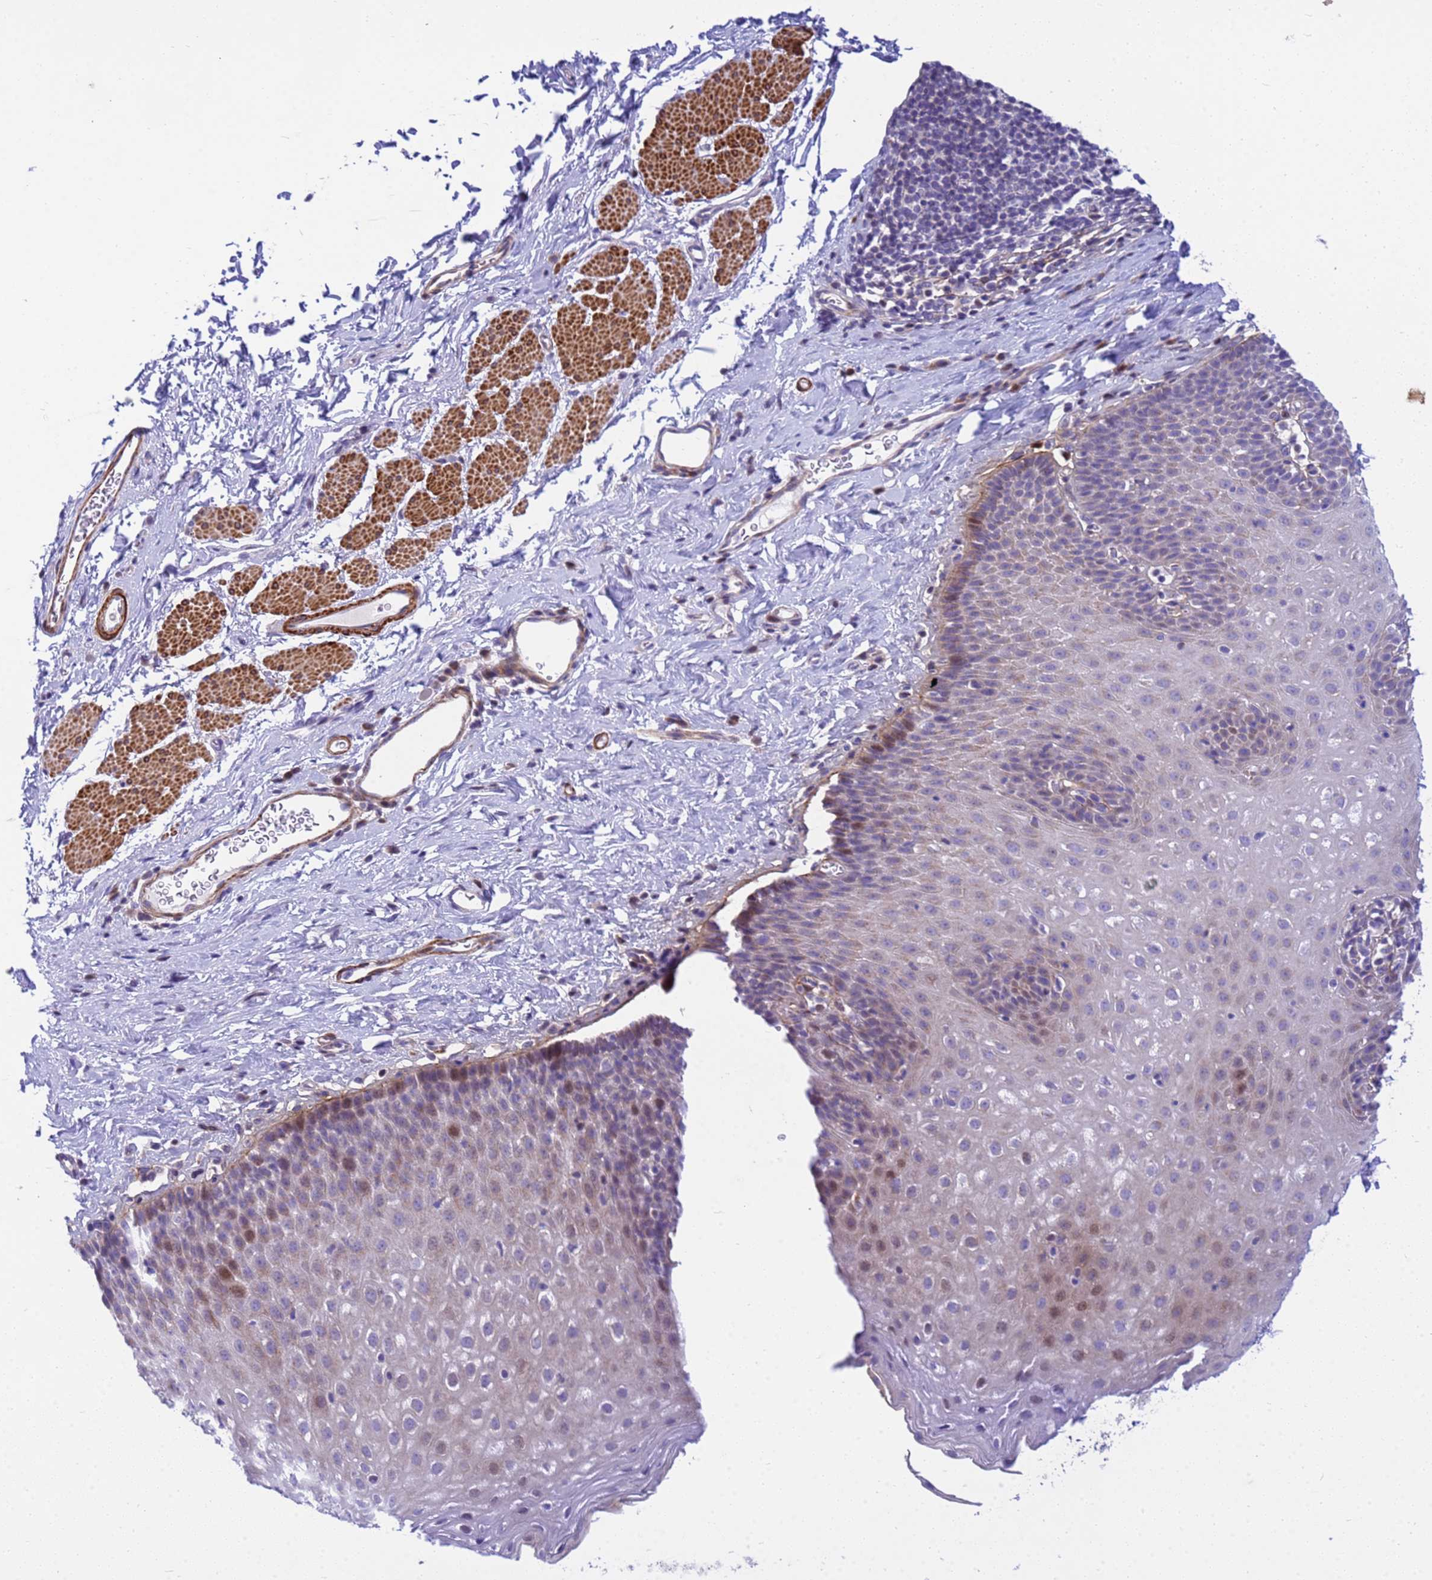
{"staining": {"intensity": "moderate", "quantity": "<25%", "location": "cytoplasmic/membranous,nuclear"}, "tissue": "esophagus", "cell_type": "Squamous epithelial cells", "image_type": "normal", "snomed": [{"axis": "morphology", "description": "Normal tissue, NOS"}, {"axis": "topography", "description": "Esophagus"}], "caption": "Immunohistochemical staining of normal esophagus shows <25% levels of moderate cytoplasmic/membranous,nuclear protein positivity in approximately <25% of squamous epithelial cells. (brown staining indicates protein expression, while blue staining denotes nuclei).", "gene": "P2RX7", "patient": {"sex": "female", "age": 61}}